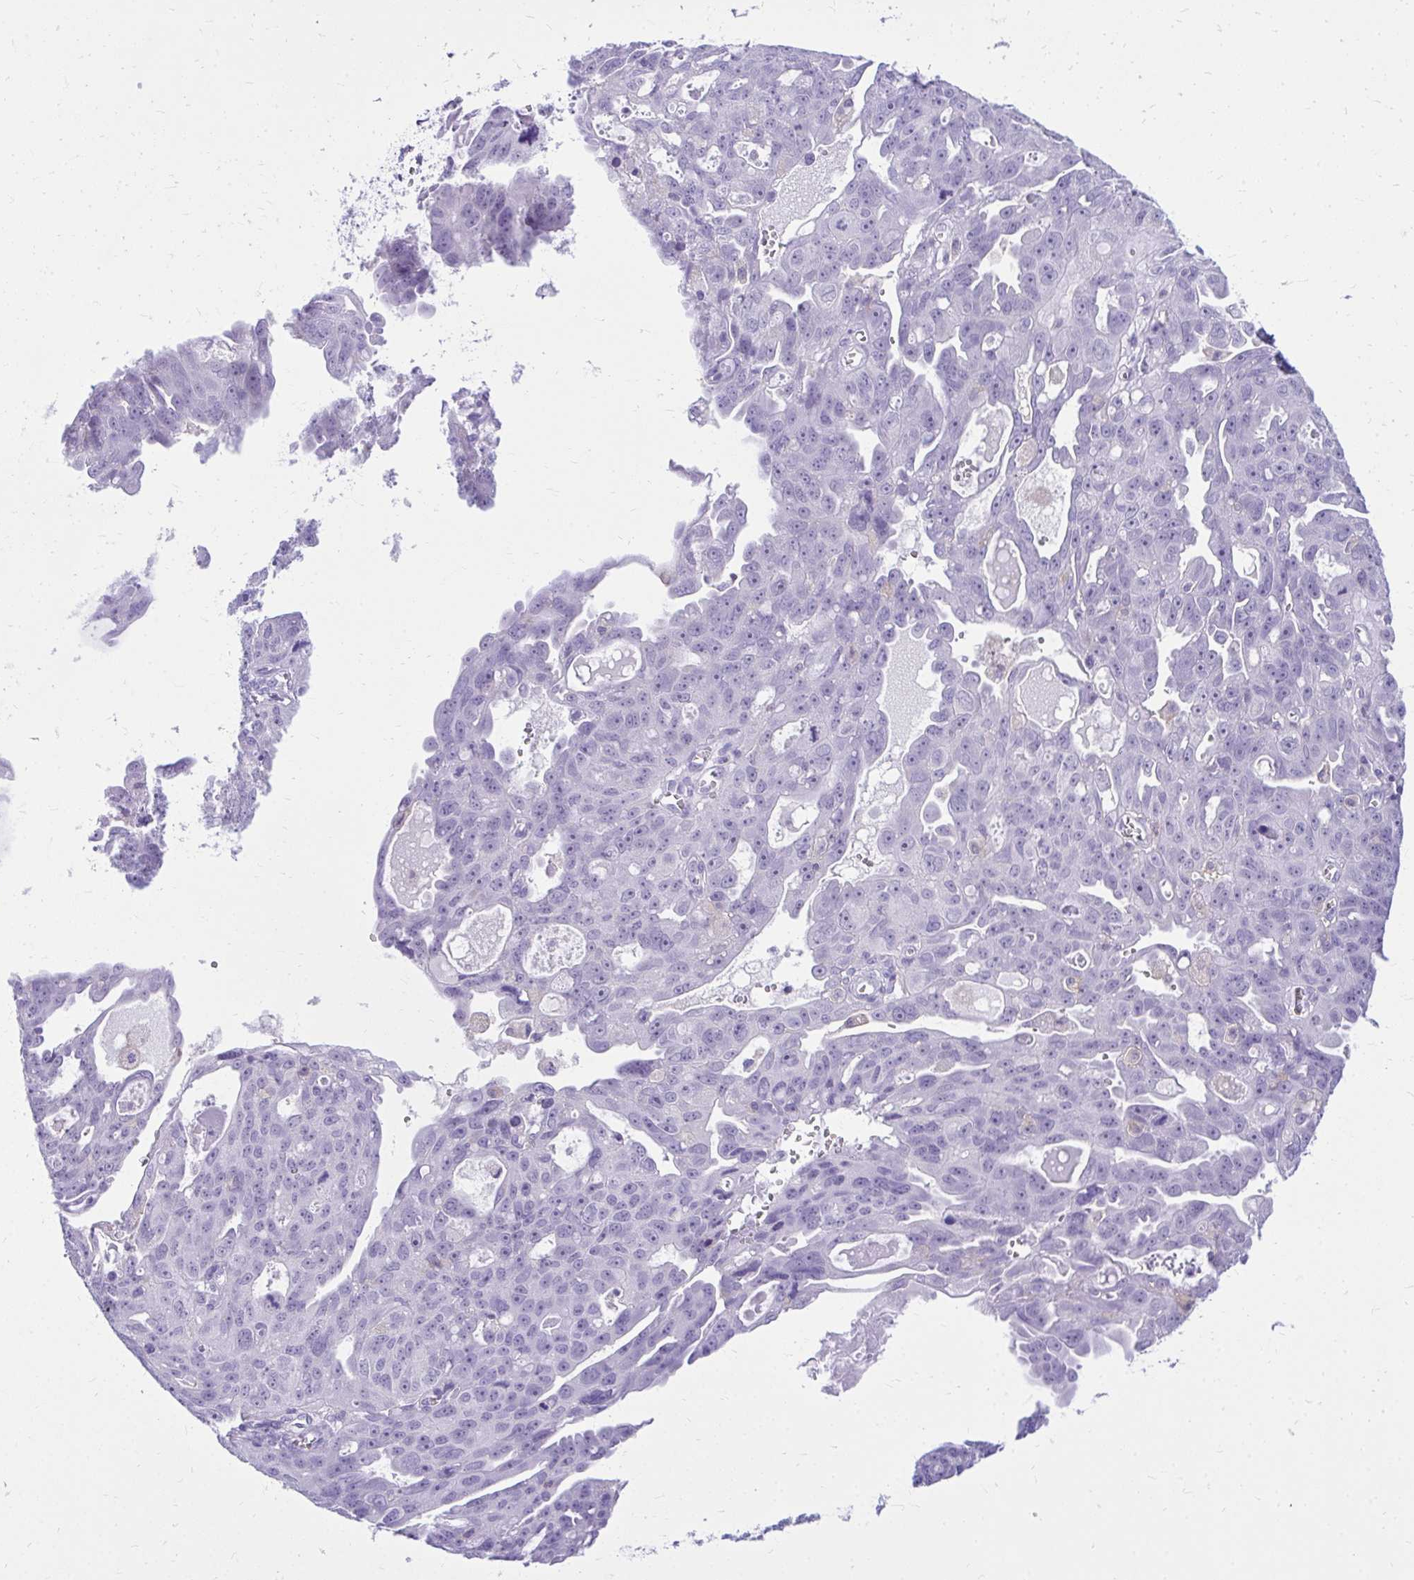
{"staining": {"intensity": "negative", "quantity": "none", "location": "none"}, "tissue": "ovarian cancer", "cell_type": "Tumor cells", "image_type": "cancer", "snomed": [{"axis": "morphology", "description": "Carcinoma, endometroid"}, {"axis": "topography", "description": "Ovary"}], "caption": "This micrograph is of ovarian cancer stained with immunohistochemistry to label a protein in brown with the nuclei are counter-stained blue. There is no expression in tumor cells.", "gene": "GPRIN3", "patient": {"sex": "female", "age": 70}}